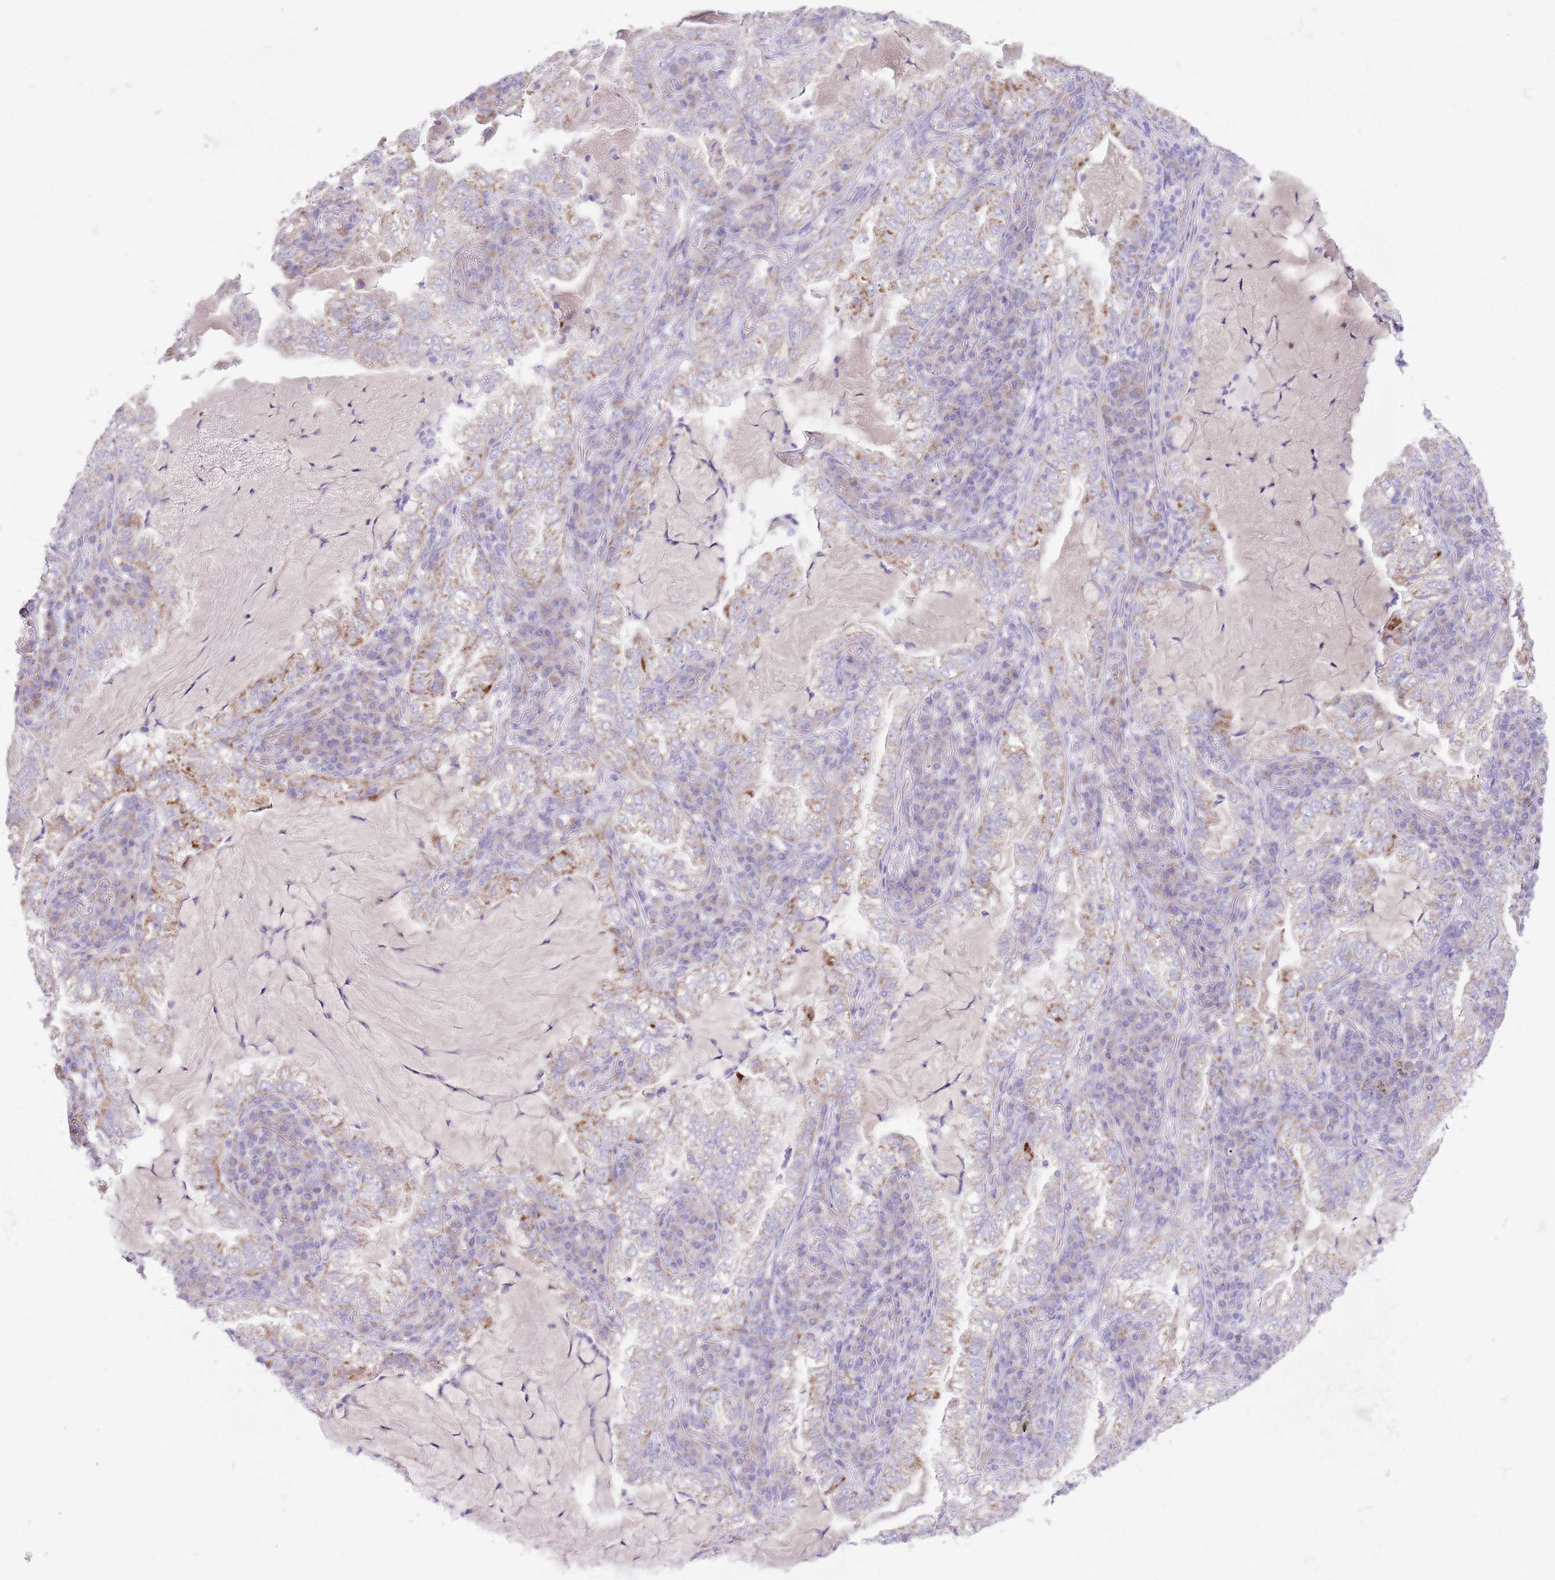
{"staining": {"intensity": "weak", "quantity": "25%-75%", "location": "cytoplasmic/membranous"}, "tissue": "lung cancer", "cell_type": "Tumor cells", "image_type": "cancer", "snomed": [{"axis": "morphology", "description": "Adenocarcinoma, NOS"}, {"axis": "topography", "description": "Lung"}], "caption": "Lung cancer (adenocarcinoma) stained with DAB IHC reveals low levels of weak cytoplasmic/membranous positivity in about 25%-75% of tumor cells.", "gene": "OAZ2", "patient": {"sex": "female", "age": 73}}